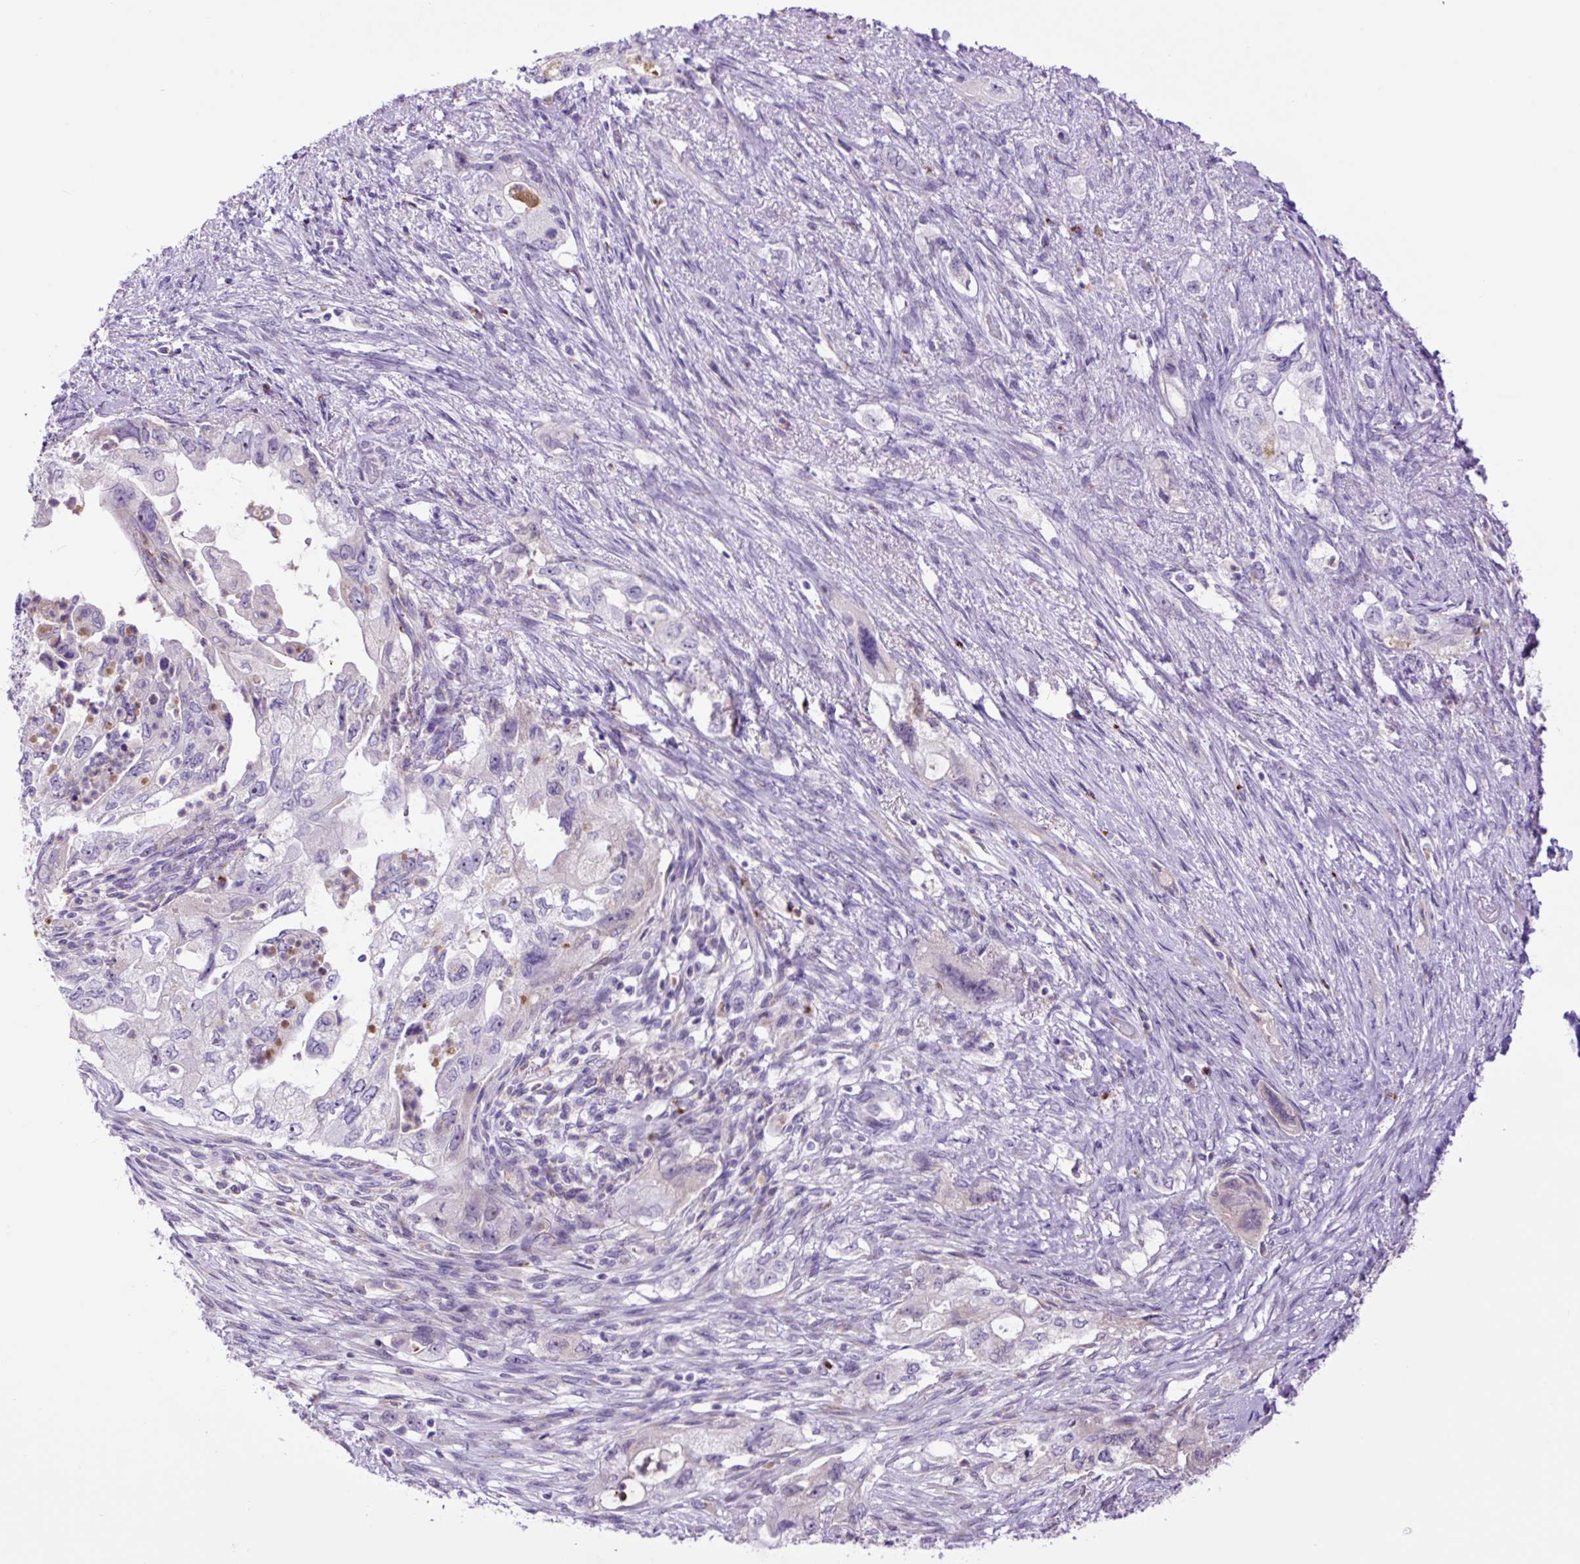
{"staining": {"intensity": "negative", "quantity": "none", "location": "none"}, "tissue": "pancreatic cancer", "cell_type": "Tumor cells", "image_type": "cancer", "snomed": [{"axis": "morphology", "description": "Adenocarcinoma, NOS"}, {"axis": "topography", "description": "Pancreas"}], "caption": "The micrograph reveals no staining of tumor cells in pancreatic cancer (adenocarcinoma). (Stains: DAB immunohistochemistry with hematoxylin counter stain, Microscopy: brightfield microscopy at high magnification).", "gene": "MFSD3", "patient": {"sex": "female", "age": 73}}